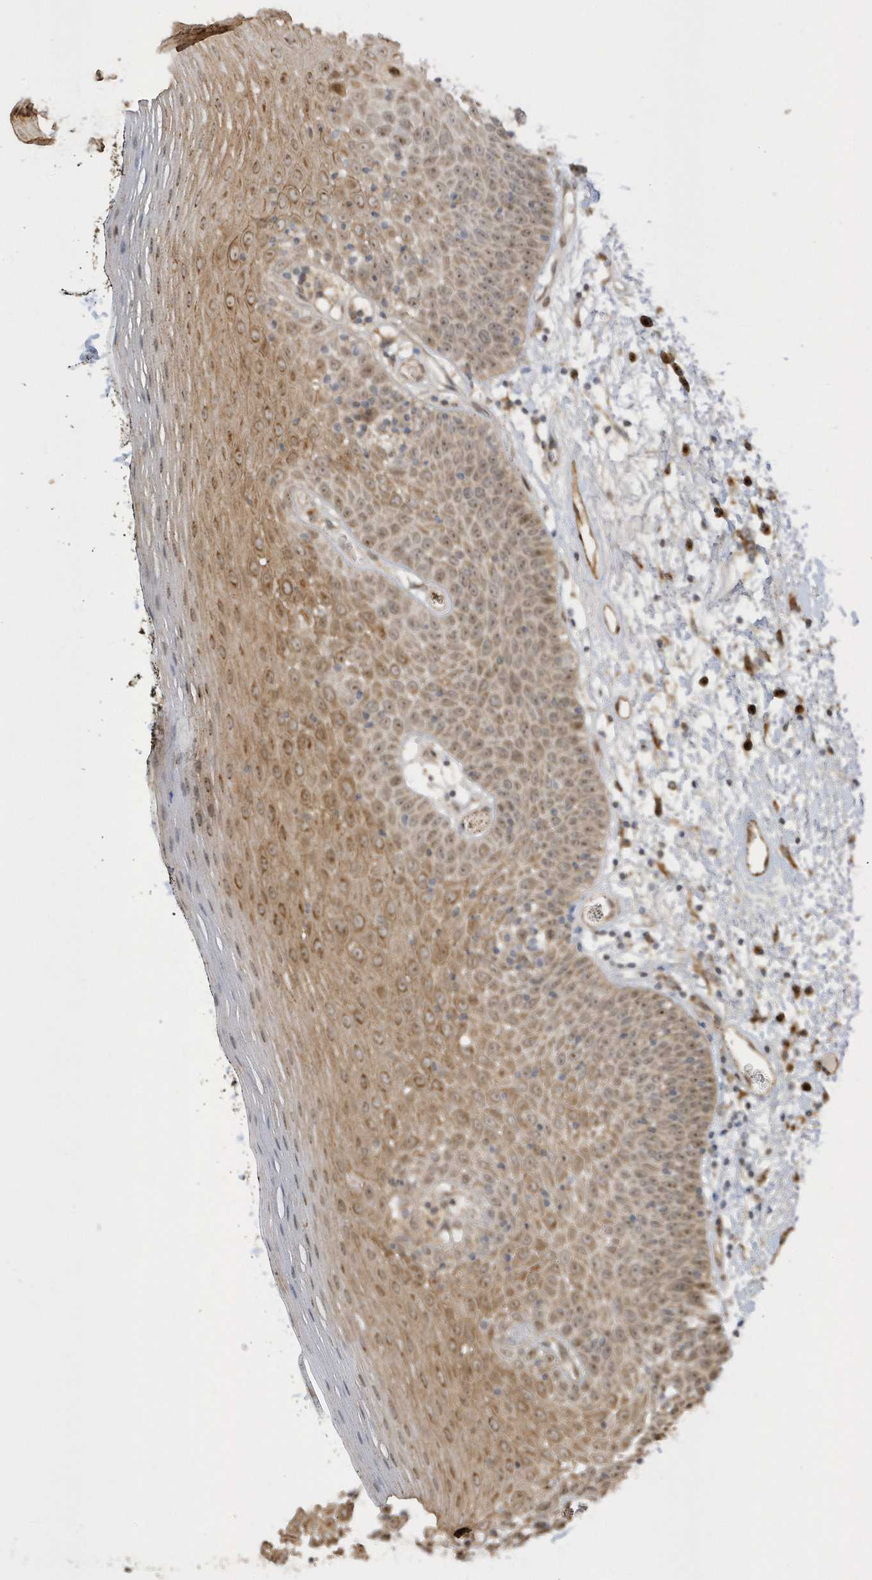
{"staining": {"intensity": "moderate", "quantity": ">75%", "location": "cytoplasmic/membranous,nuclear"}, "tissue": "oral mucosa", "cell_type": "Squamous epithelial cells", "image_type": "normal", "snomed": [{"axis": "morphology", "description": "Normal tissue, NOS"}, {"axis": "topography", "description": "Oral tissue"}], "caption": "Oral mucosa was stained to show a protein in brown. There is medium levels of moderate cytoplasmic/membranous,nuclear expression in approximately >75% of squamous epithelial cells. (Brightfield microscopy of DAB IHC at high magnification).", "gene": "ECM2", "patient": {"sex": "male", "age": 74}}